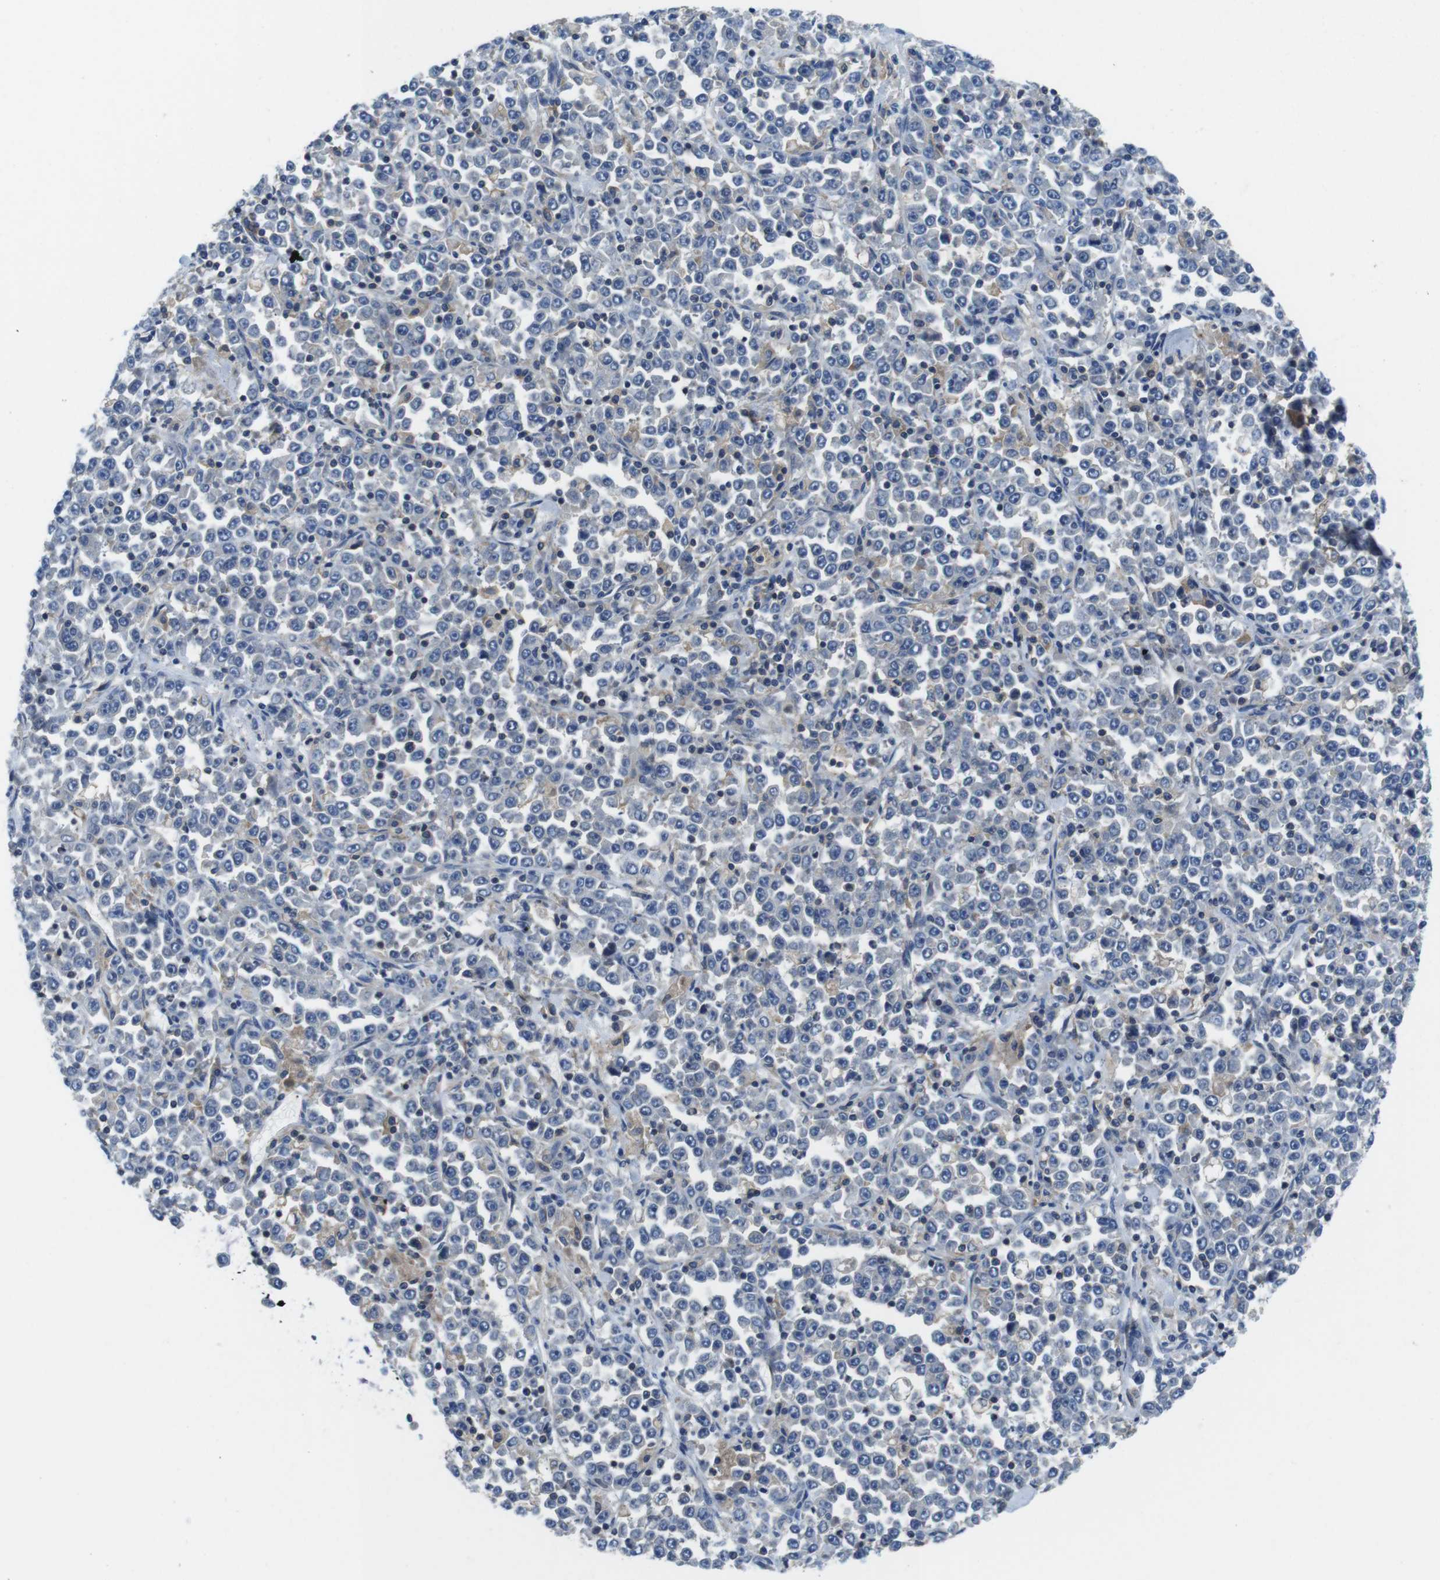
{"staining": {"intensity": "negative", "quantity": "none", "location": "none"}, "tissue": "stomach cancer", "cell_type": "Tumor cells", "image_type": "cancer", "snomed": [{"axis": "morphology", "description": "Normal tissue, NOS"}, {"axis": "morphology", "description": "Adenocarcinoma, NOS"}, {"axis": "topography", "description": "Stomach, upper"}, {"axis": "topography", "description": "Stomach"}], "caption": "Micrograph shows no significant protein expression in tumor cells of adenocarcinoma (stomach).", "gene": "PIK3CD", "patient": {"sex": "male", "age": 59}}